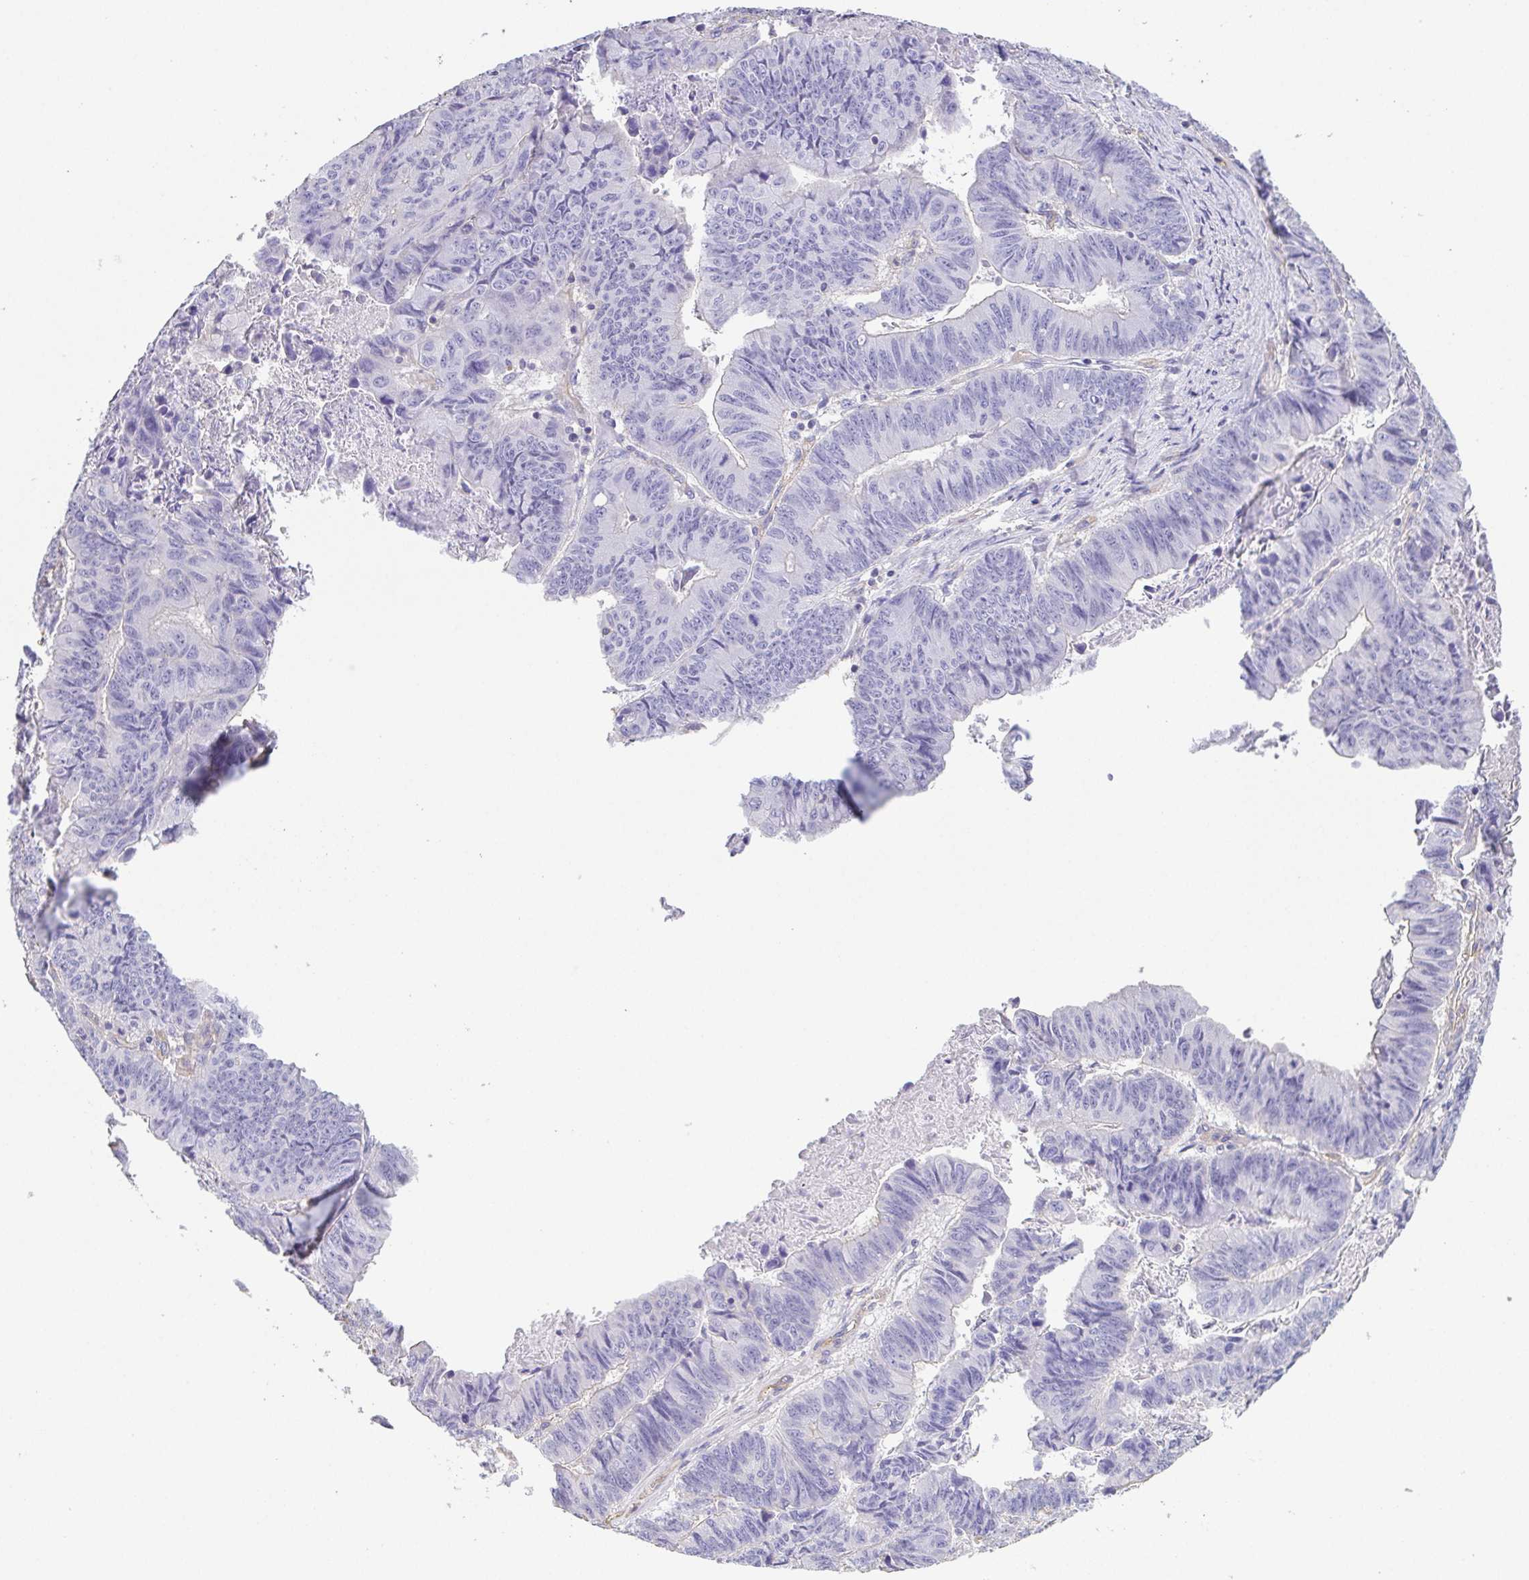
{"staining": {"intensity": "negative", "quantity": "none", "location": "none"}, "tissue": "stomach cancer", "cell_type": "Tumor cells", "image_type": "cancer", "snomed": [{"axis": "morphology", "description": "Adenocarcinoma, NOS"}, {"axis": "topography", "description": "Stomach, lower"}], "caption": "A high-resolution photomicrograph shows immunohistochemistry staining of stomach cancer (adenocarcinoma), which demonstrates no significant expression in tumor cells.", "gene": "MYL6", "patient": {"sex": "male", "age": 77}}